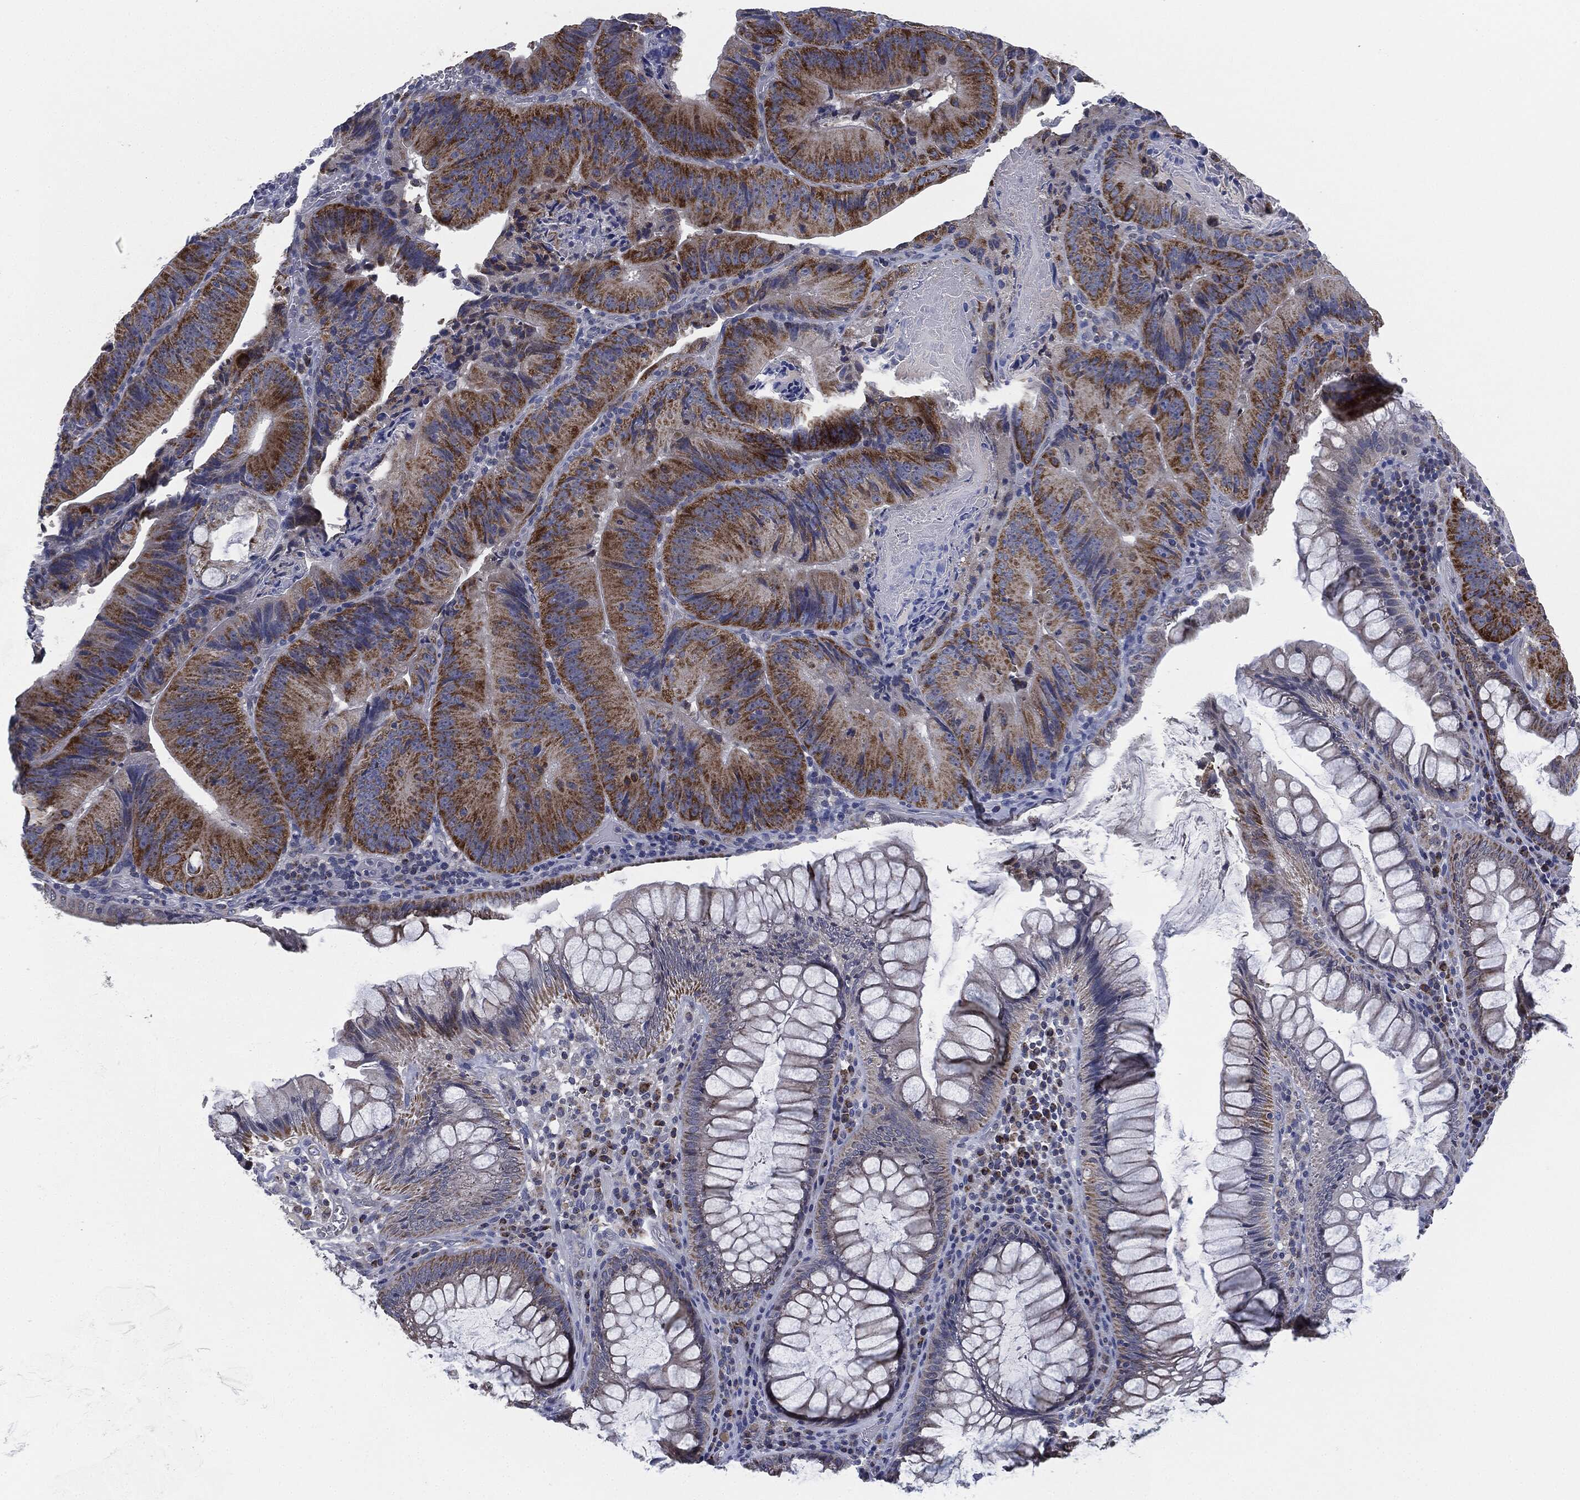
{"staining": {"intensity": "strong", "quantity": "25%-75%", "location": "cytoplasmic/membranous"}, "tissue": "colorectal cancer", "cell_type": "Tumor cells", "image_type": "cancer", "snomed": [{"axis": "morphology", "description": "Adenocarcinoma, NOS"}, {"axis": "topography", "description": "Colon"}], "caption": "Colorectal cancer (adenocarcinoma) stained for a protein reveals strong cytoplasmic/membranous positivity in tumor cells.", "gene": "SIGLEC9", "patient": {"sex": "female", "age": 86}}